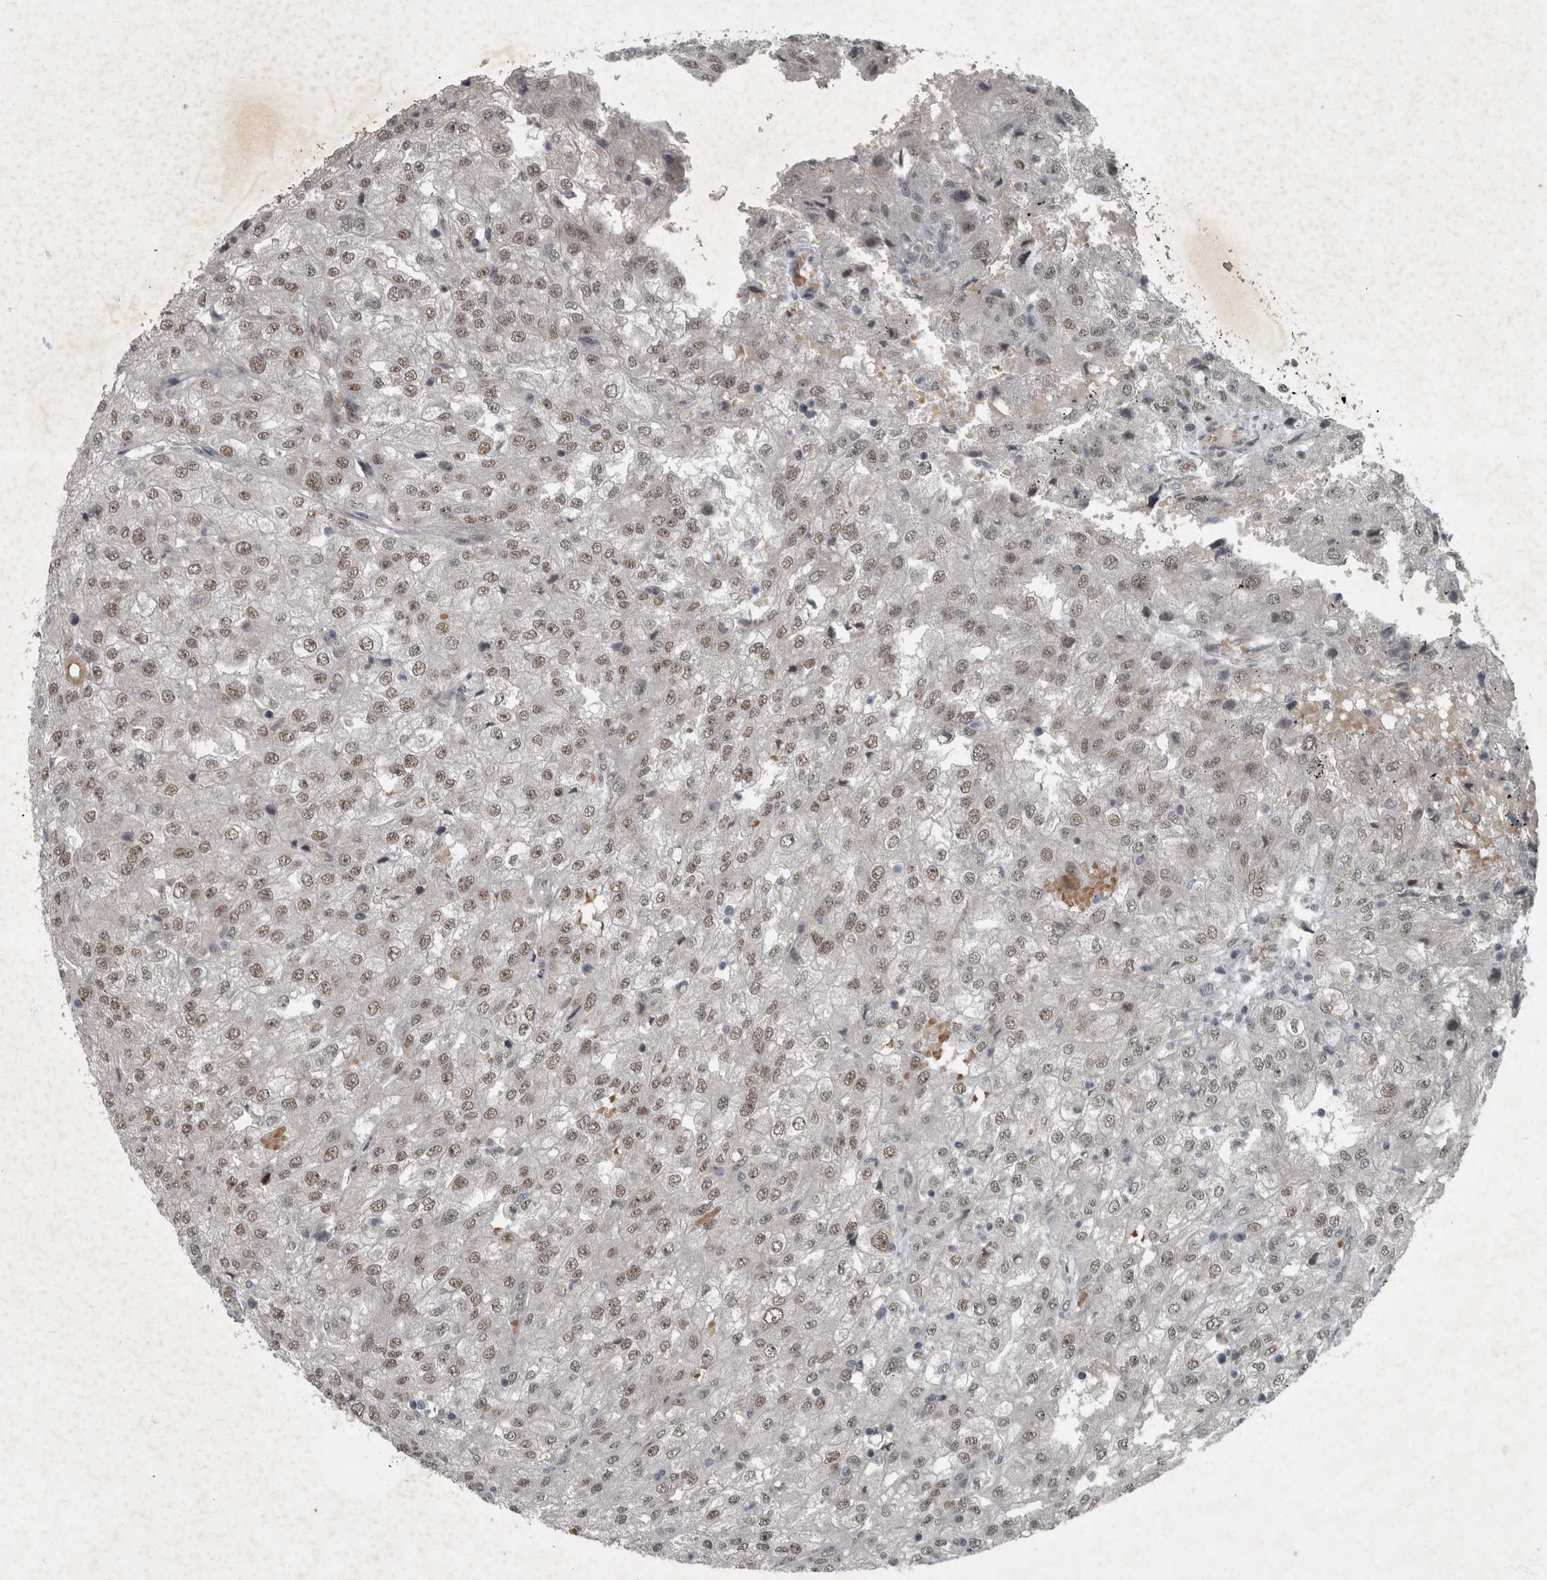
{"staining": {"intensity": "weak", "quantity": ">75%", "location": "nuclear"}, "tissue": "renal cancer", "cell_type": "Tumor cells", "image_type": "cancer", "snomed": [{"axis": "morphology", "description": "Adenocarcinoma, NOS"}, {"axis": "topography", "description": "Kidney"}], "caption": "Weak nuclear expression for a protein is appreciated in approximately >75% of tumor cells of renal cancer using IHC.", "gene": "WDR33", "patient": {"sex": "female", "age": 54}}